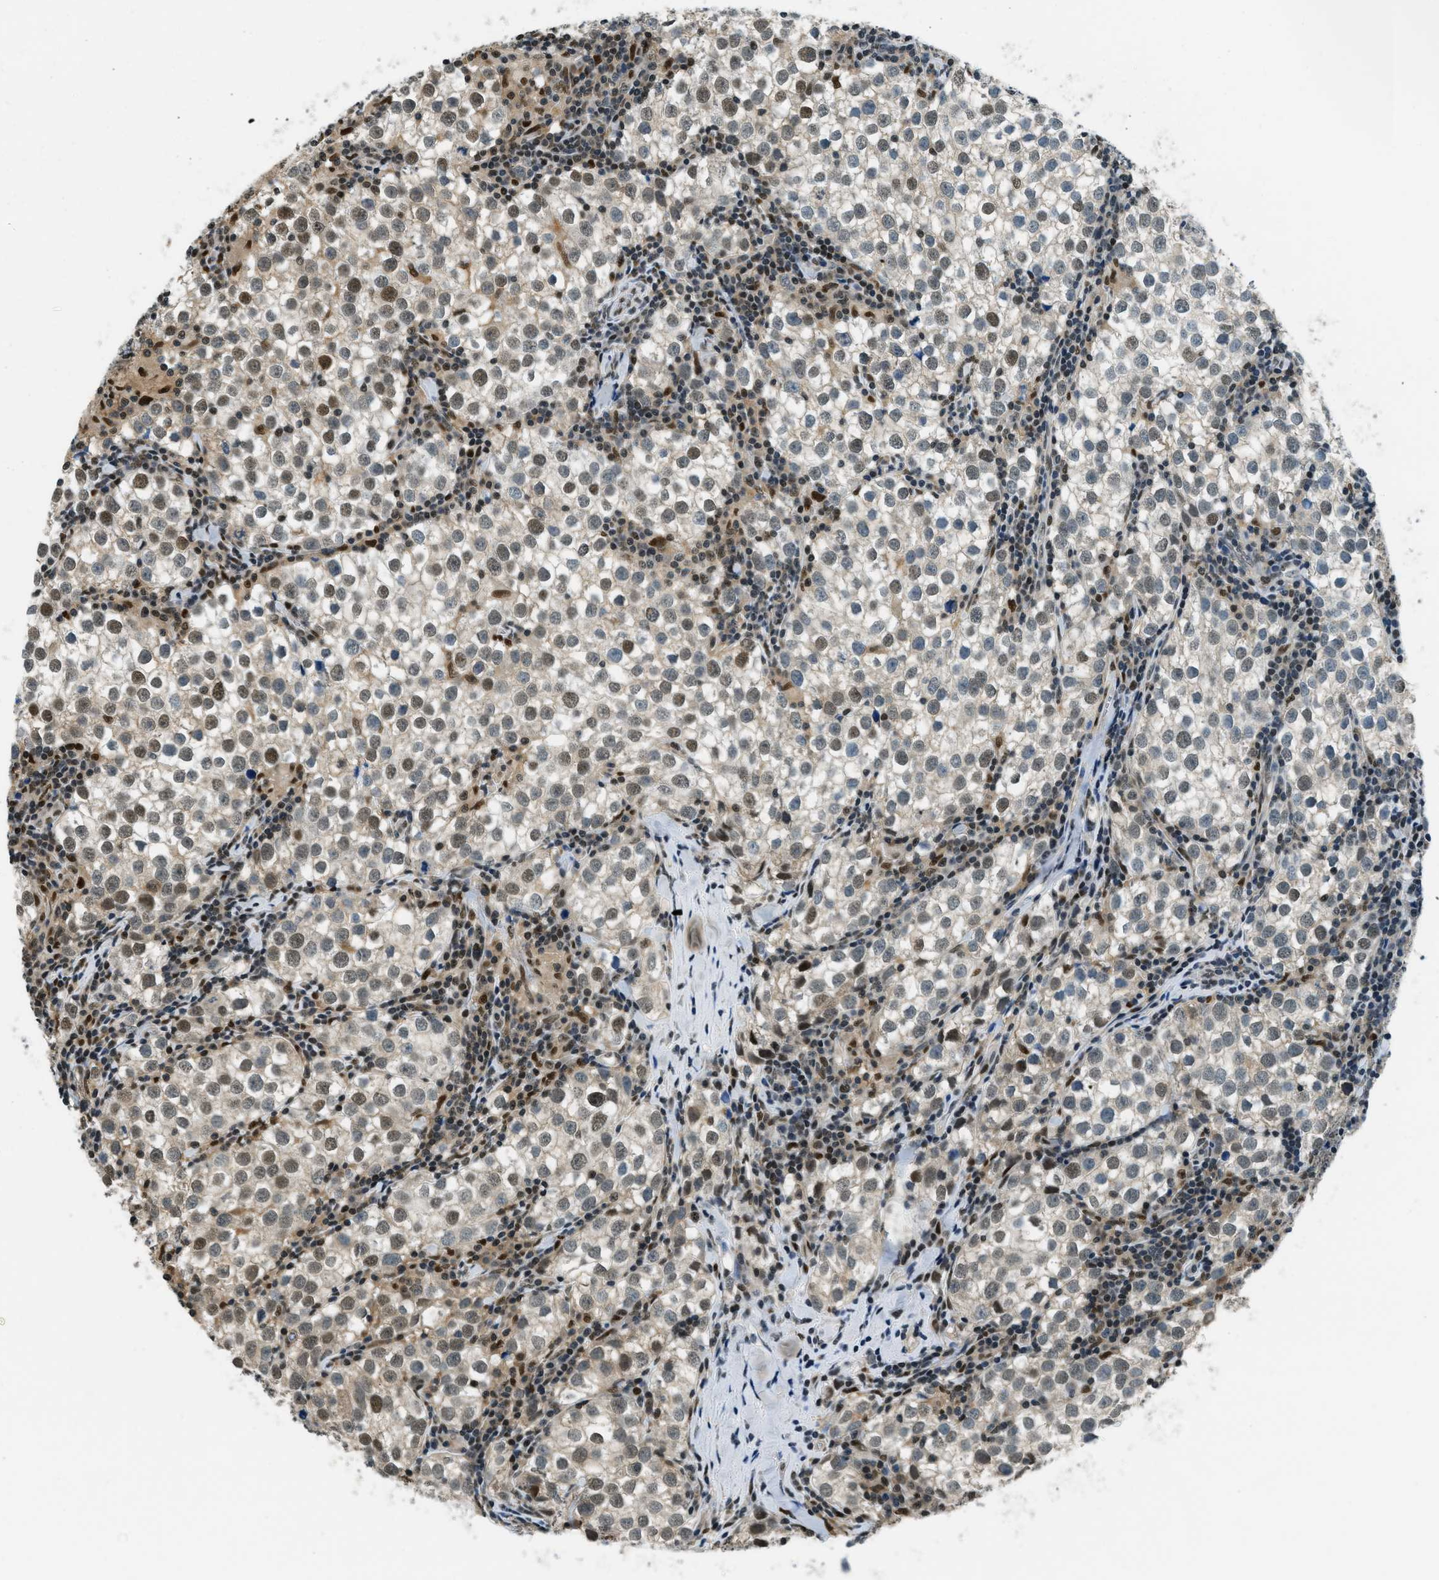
{"staining": {"intensity": "moderate", "quantity": "25%-75%", "location": "nuclear"}, "tissue": "testis cancer", "cell_type": "Tumor cells", "image_type": "cancer", "snomed": [{"axis": "morphology", "description": "Seminoma, NOS"}, {"axis": "morphology", "description": "Carcinoma, Embryonal, NOS"}, {"axis": "topography", "description": "Testis"}], "caption": "Protein expression analysis of testis cancer exhibits moderate nuclear expression in about 25%-75% of tumor cells. (DAB (3,3'-diaminobenzidine) IHC with brightfield microscopy, high magnification).", "gene": "OGFR", "patient": {"sex": "male", "age": 36}}